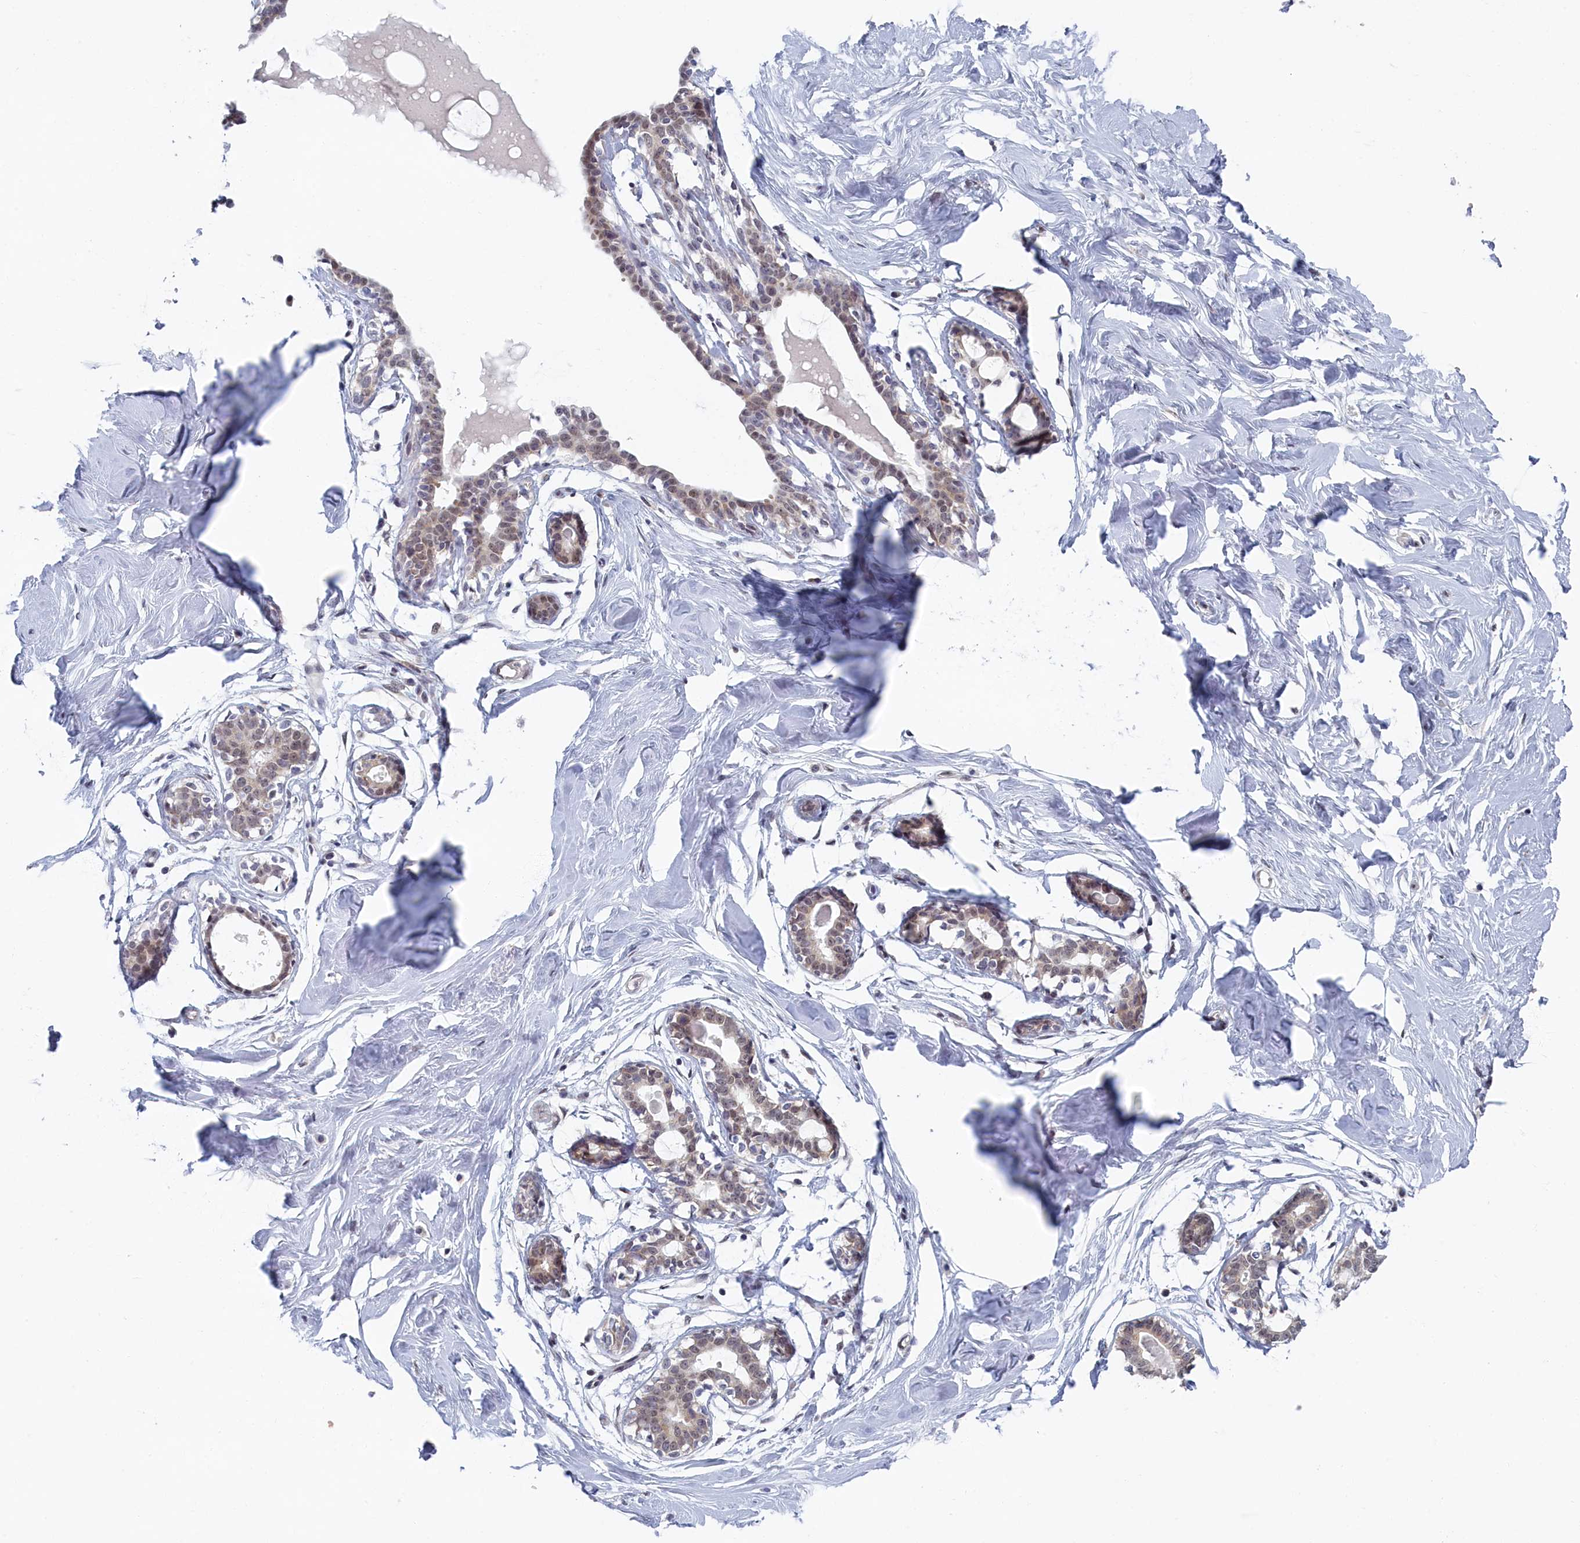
{"staining": {"intensity": "negative", "quantity": "none", "location": "none"}, "tissue": "breast", "cell_type": "Adipocytes", "image_type": "normal", "snomed": [{"axis": "morphology", "description": "Normal tissue, NOS"}, {"axis": "morphology", "description": "Adenoma, NOS"}, {"axis": "topography", "description": "Breast"}], "caption": "A photomicrograph of human breast is negative for staining in adipocytes.", "gene": "DNAJC17", "patient": {"sex": "female", "age": 23}}